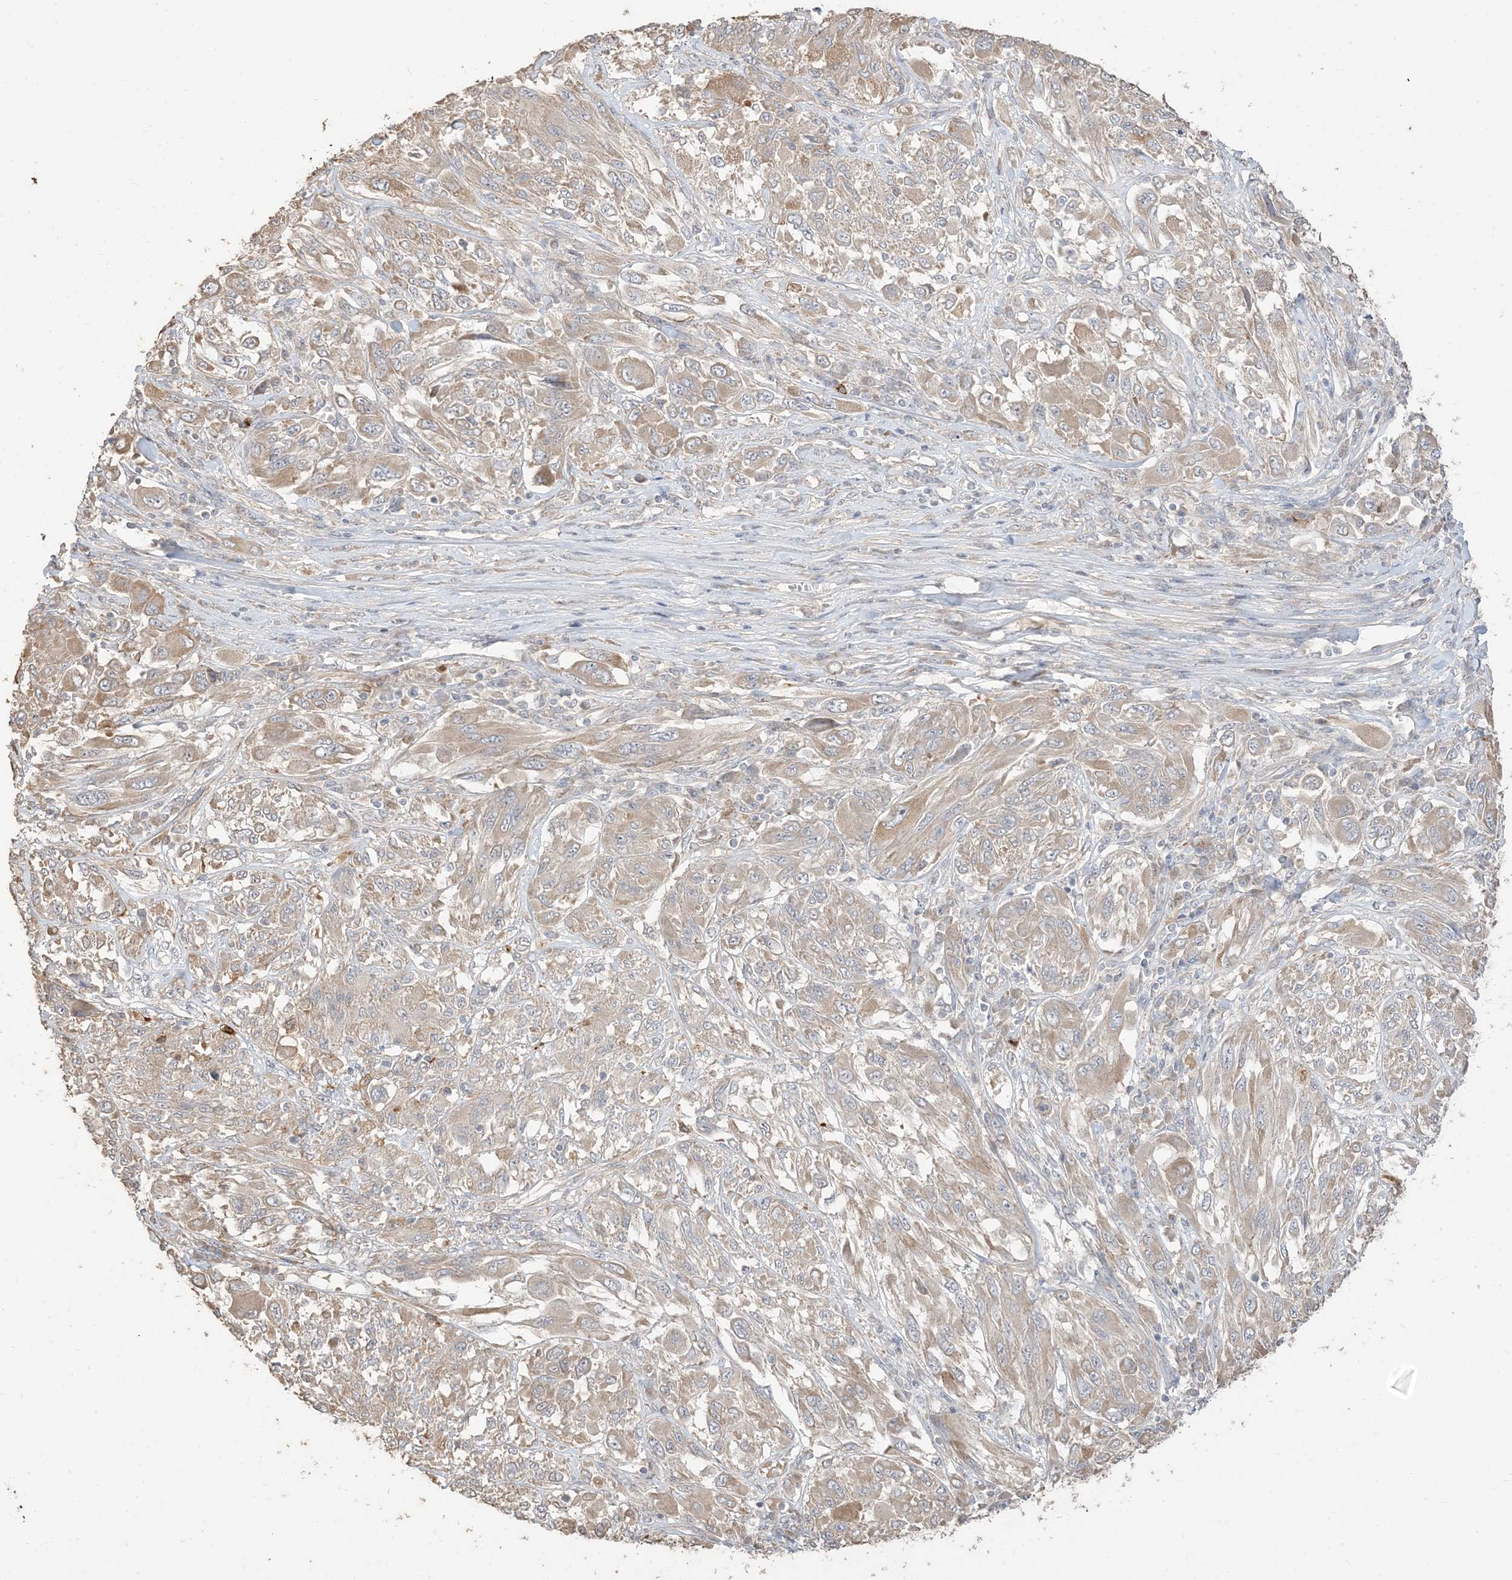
{"staining": {"intensity": "weak", "quantity": "25%-75%", "location": "cytoplasmic/membranous"}, "tissue": "melanoma", "cell_type": "Tumor cells", "image_type": "cancer", "snomed": [{"axis": "morphology", "description": "Malignant melanoma, NOS"}, {"axis": "topography", "description": "Skin"}], "caption": "IHC of malignant melanoma demonstrates low levels of weak cytoplasmic/membranous expression in approximately 25%-75% of tumor cells.", "gene": "RNF175", "patient": {"sex": "female", "age": 91}}